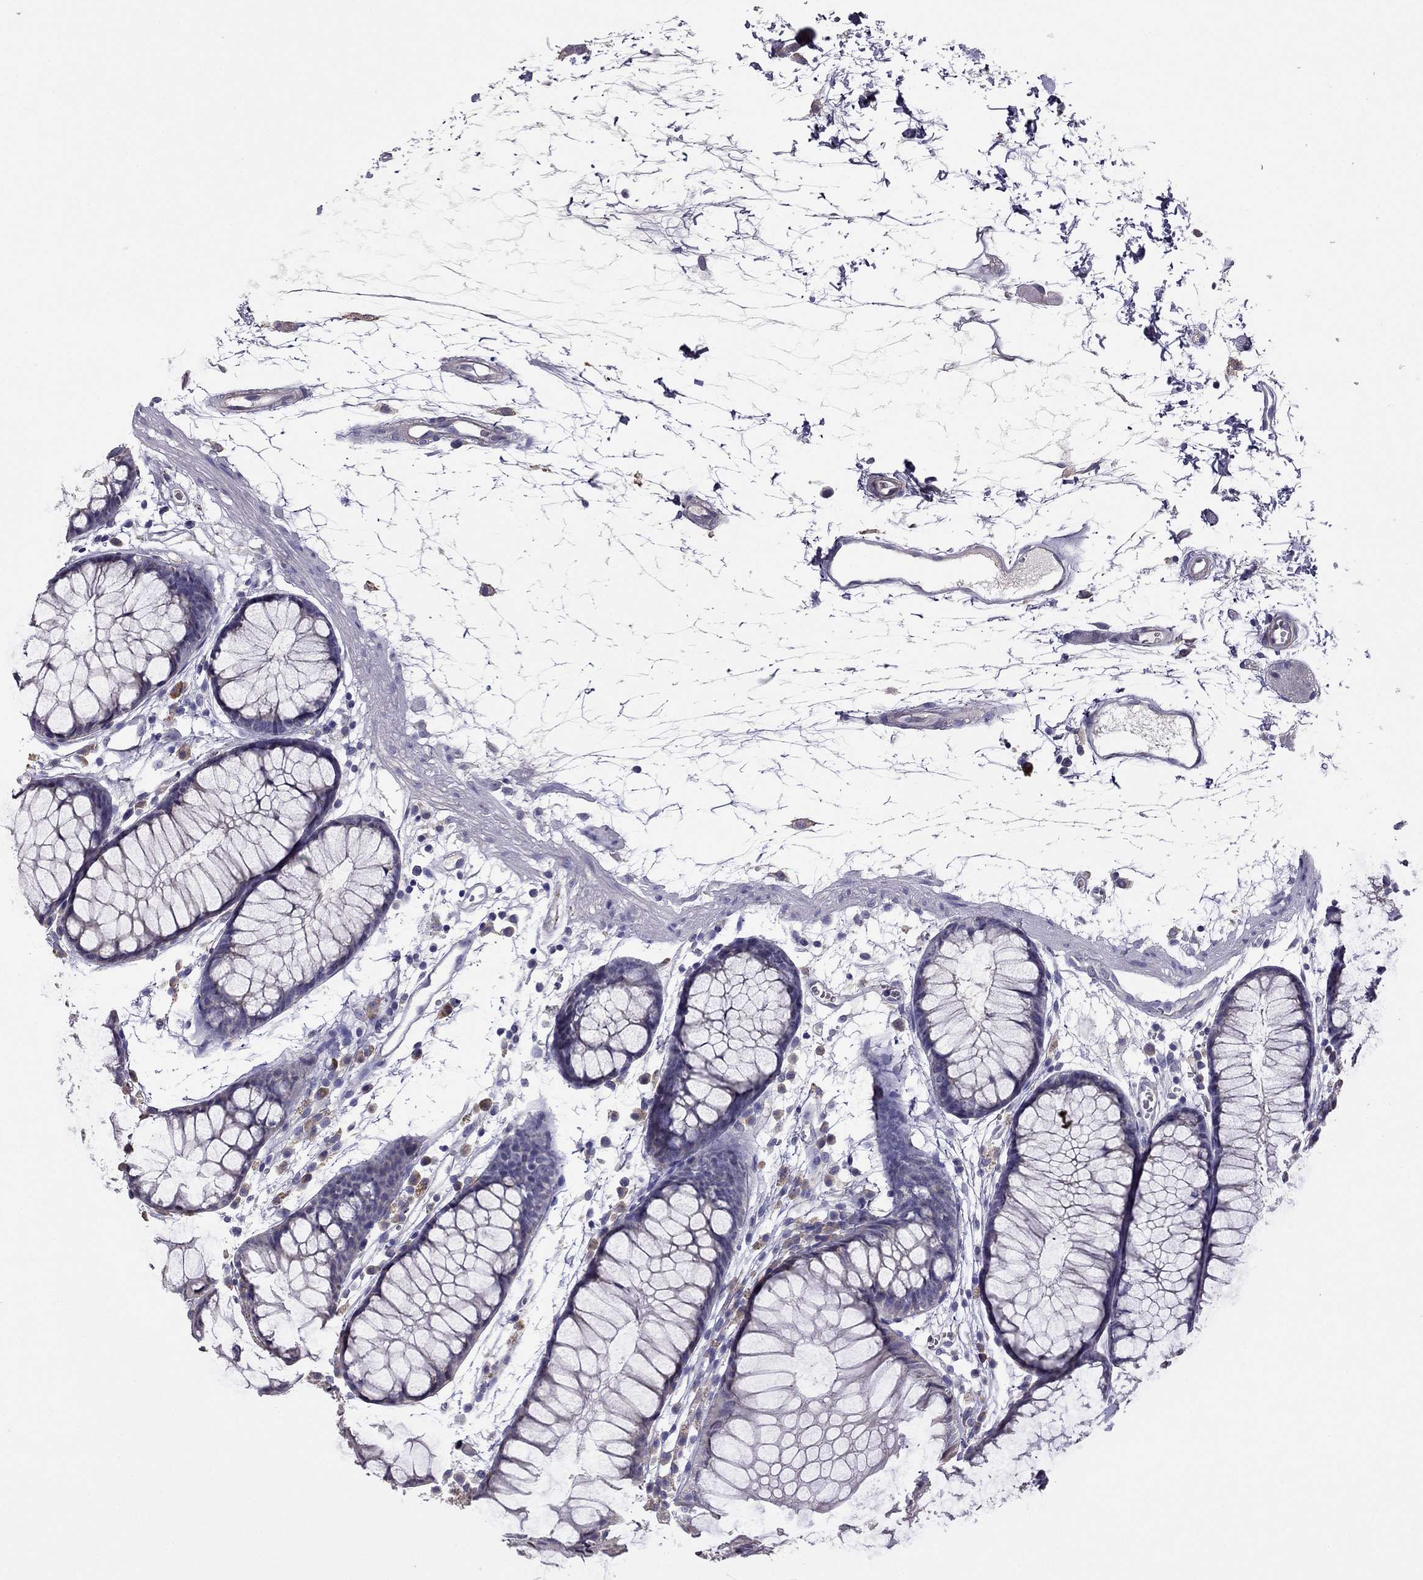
{"staining": {"intensity": "negative", "quantity": "none", "location": "none"}, "tissue": "colon", "cell_type": "Endothelial cells", "image_type": "normal", "snomed": [{"axis": "morphology", "description": "Normal tissue, NOS"}, {"axis": "morphology", "description": "Adenocarcinoma, NOS"}, {"axis": "topography", "description": "Colon"}], "caption": "A high-resolution photomicrograph shows IHC staining of normal colon, which reveals no significant staining in endothelial cells. (DAB immunohistochemistry with hematoxylin counter stain).", "gene": "CDH9", "patient": {"sex": "male", "age": 65}}